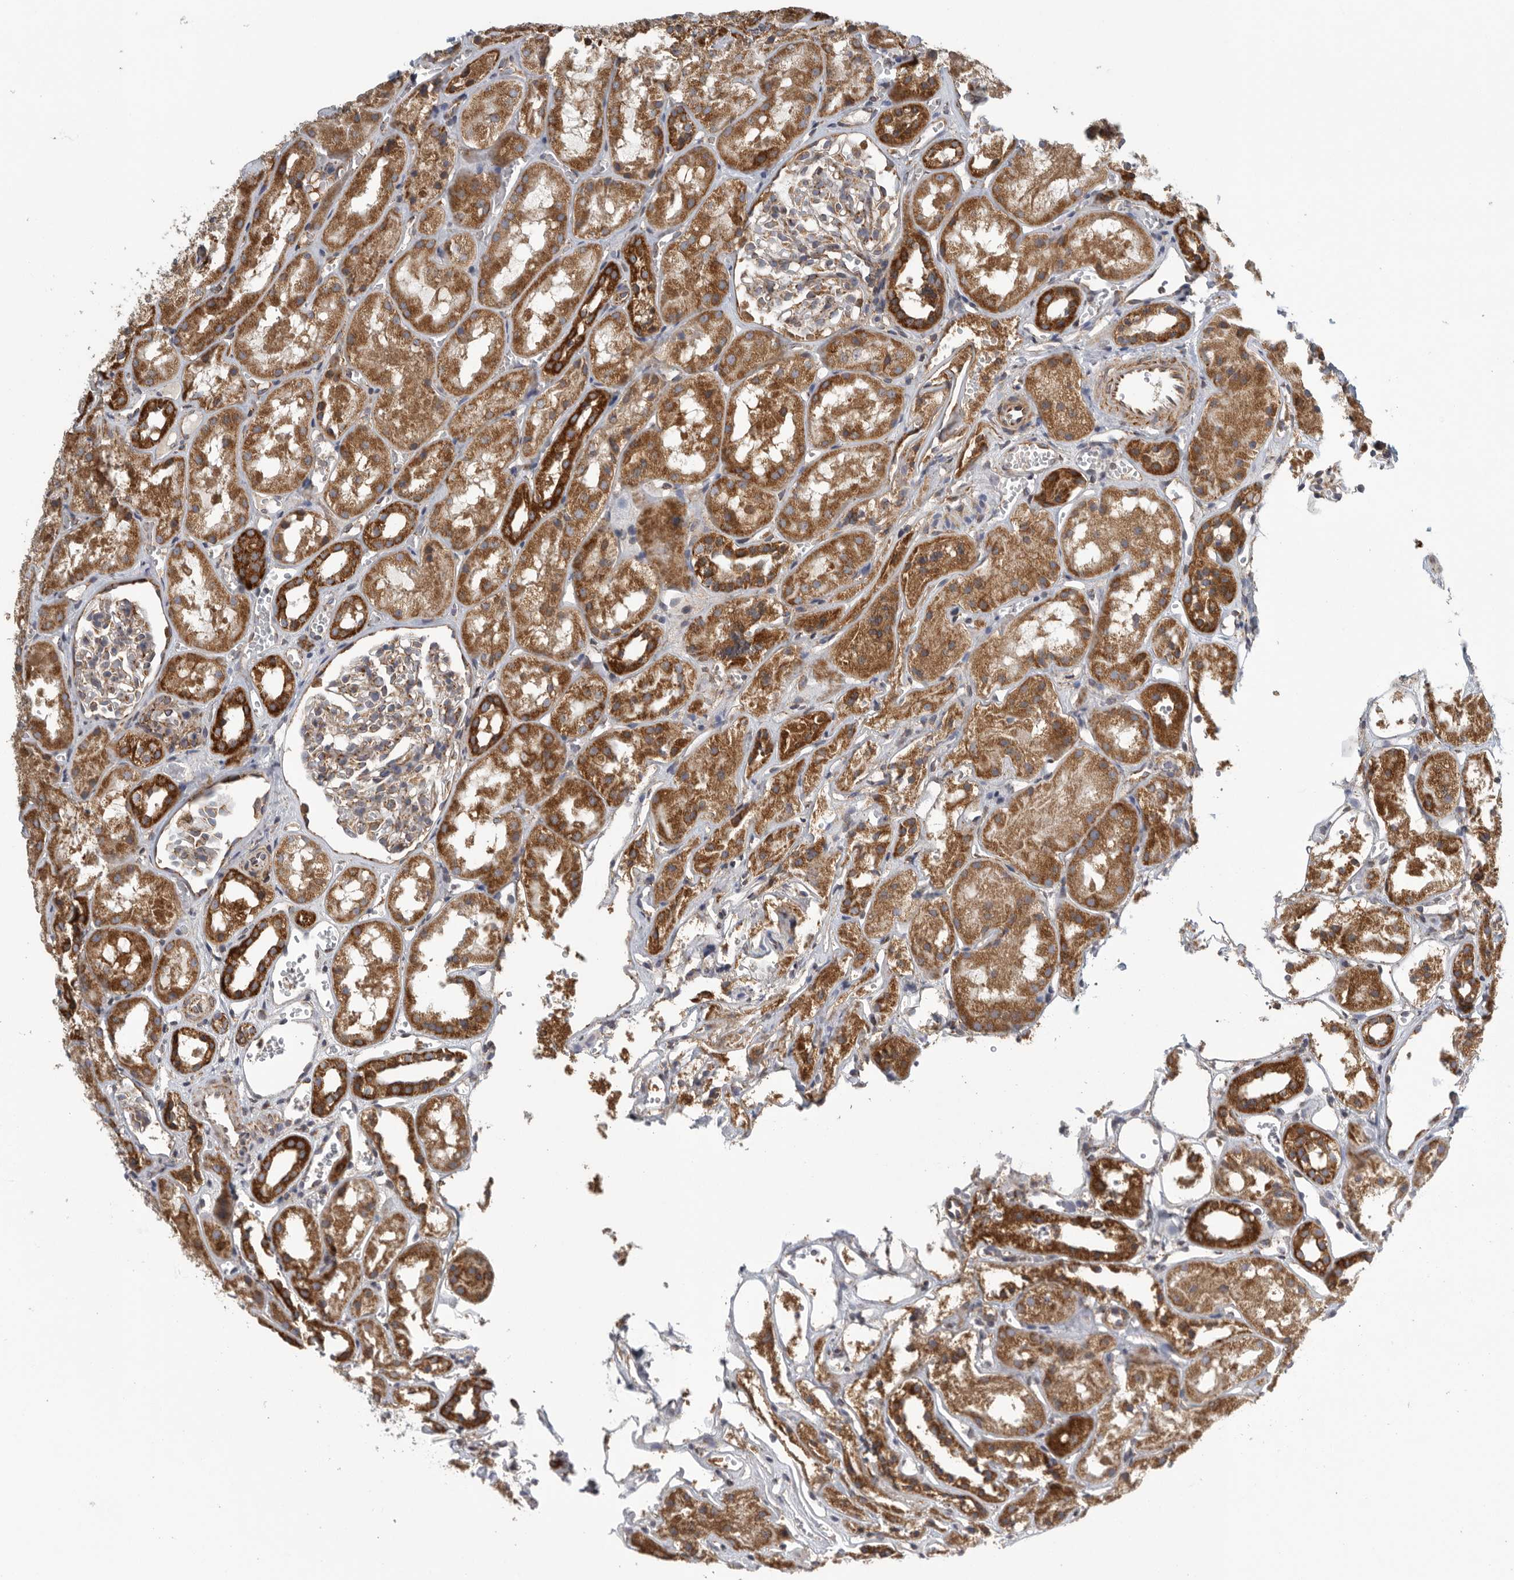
{"staining": {"intensity": "moderate", "quantity": "25%-75%", "location": "cytoplasmic/membranous"}, "tissue": "kidney", "cell_type": "Cells in glomeruli", "image_type": "normal", "snomed": [{"axis": "morphology", "description": "Normal tissue, NOS"}, {"axis": "topography", "description": "Kidney"}], "caption": "An immunohistochemistry photomicrograph of benign tissue is shown. Protein staining in brown shows moderate cytoplasmic/membranous positivity in kidney within cells in glomeruli.", "gene": "FKBP8", "patient": {"sex": "male", "age": 16}}